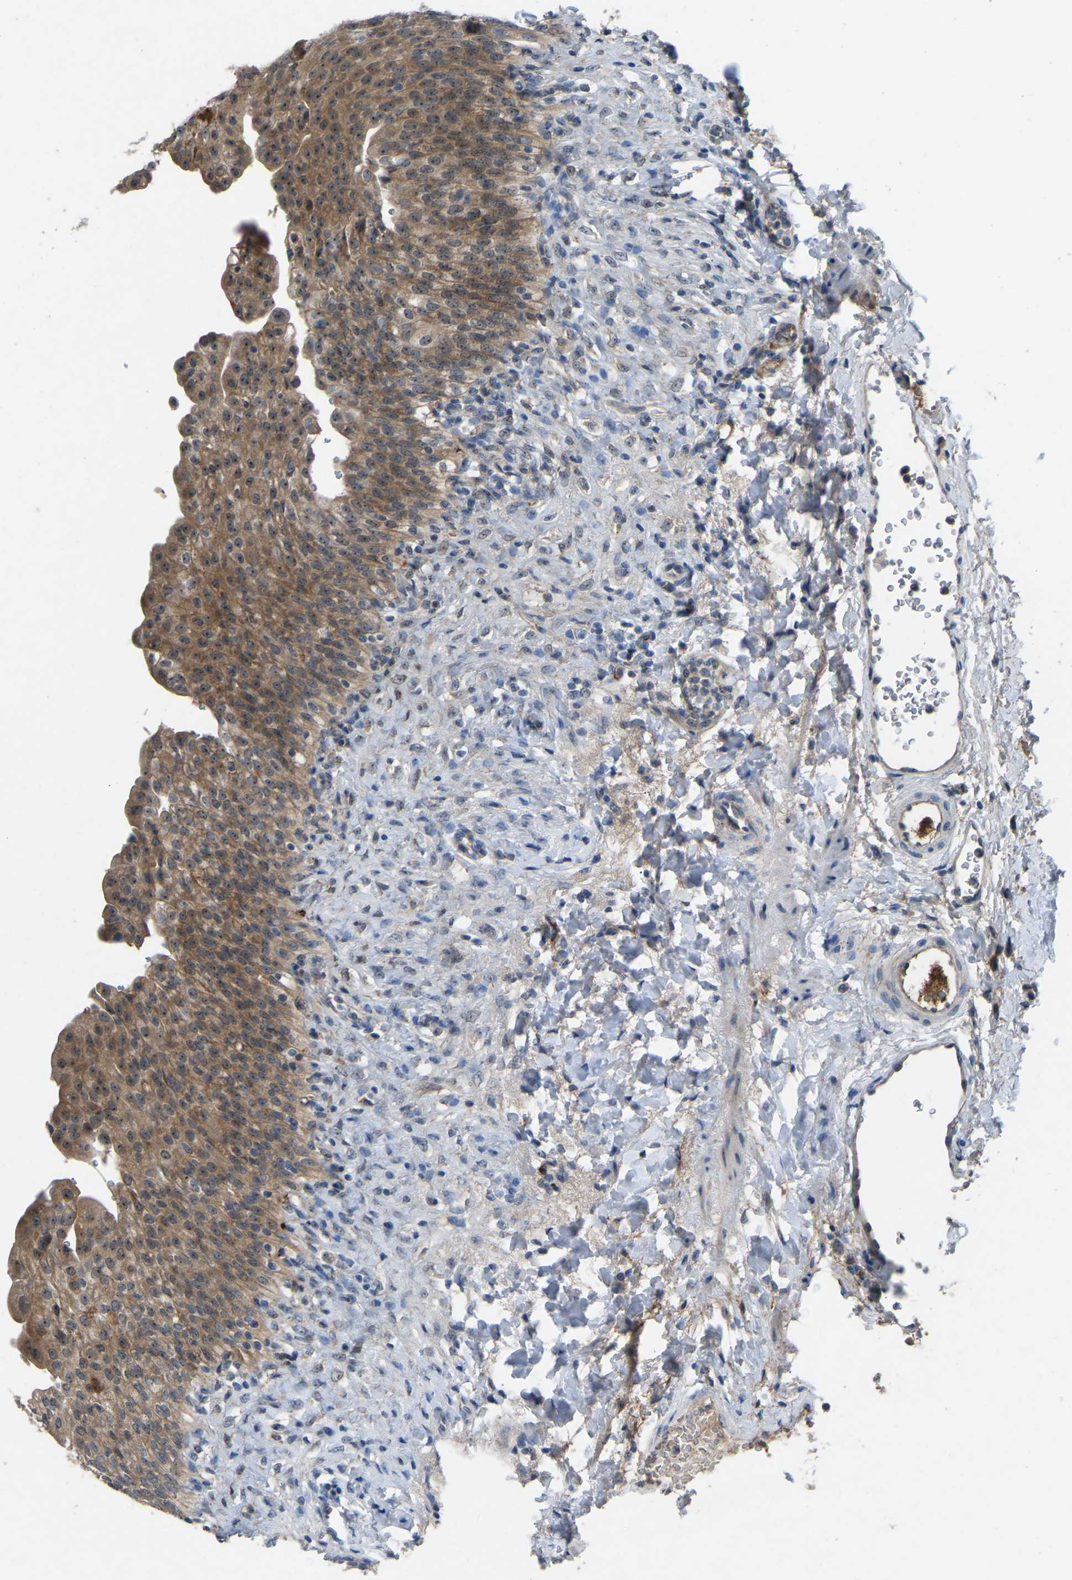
{"staining": {"intensity": "moderate", "quantity": ">75%", "location": "cytoplasmic/membranous,nuclear"}, "tissue": "urinary bladder", "cell_type": "Urothelial cells", "image_type": "normal", "snomed": [{"axis": "morphology", "description": "Urothelial carcinoma, High grade"}, {"axis": "topography", "description": "Urinary bladder"}], "caption": "A photomicrograph of human urinary bladder stained for a protein shows moderate cytoplasmic/membranous,nuclear brown staining in urothelial cells.", "gene": "FHIT", "patient": {"sex": "male", "age": 46}}